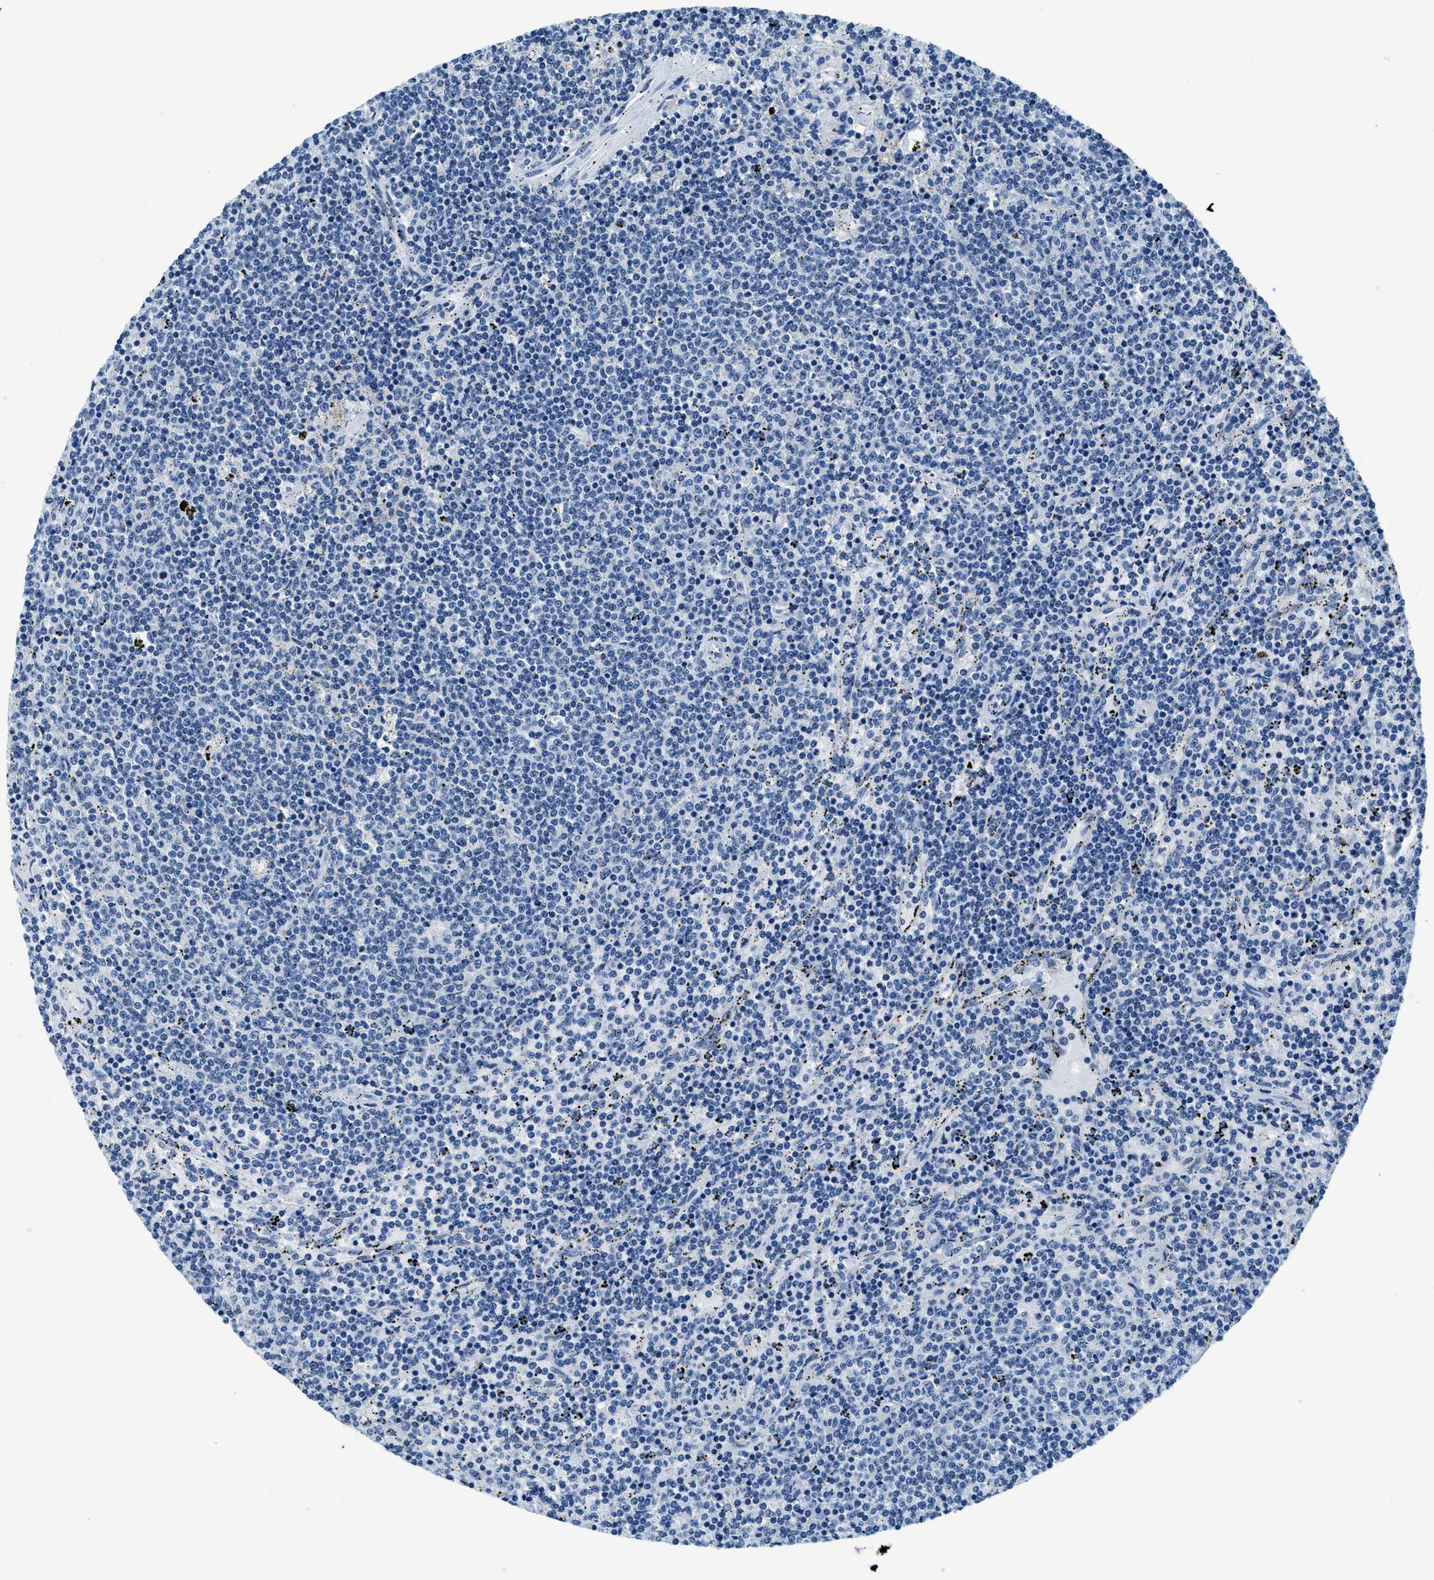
{"staining": {"intensity": "negative", "quantity": "none", "location": "none"}, "tissue": "lymphoma", "cell_type": "Tumor cells", "image_type": "cancer", "snomed": [{"axis": "morphology", "description": "Malignant lymphoma, non-Hodgkin's type, Low grade"}, {"axis": "topography", "description": "Spleen"}], "caption": "The histopathology image shows no significant staining in tumor cells of lymphoma.", "gene": "UBAC2", "patient": {"sex": "female", "age": 50}}